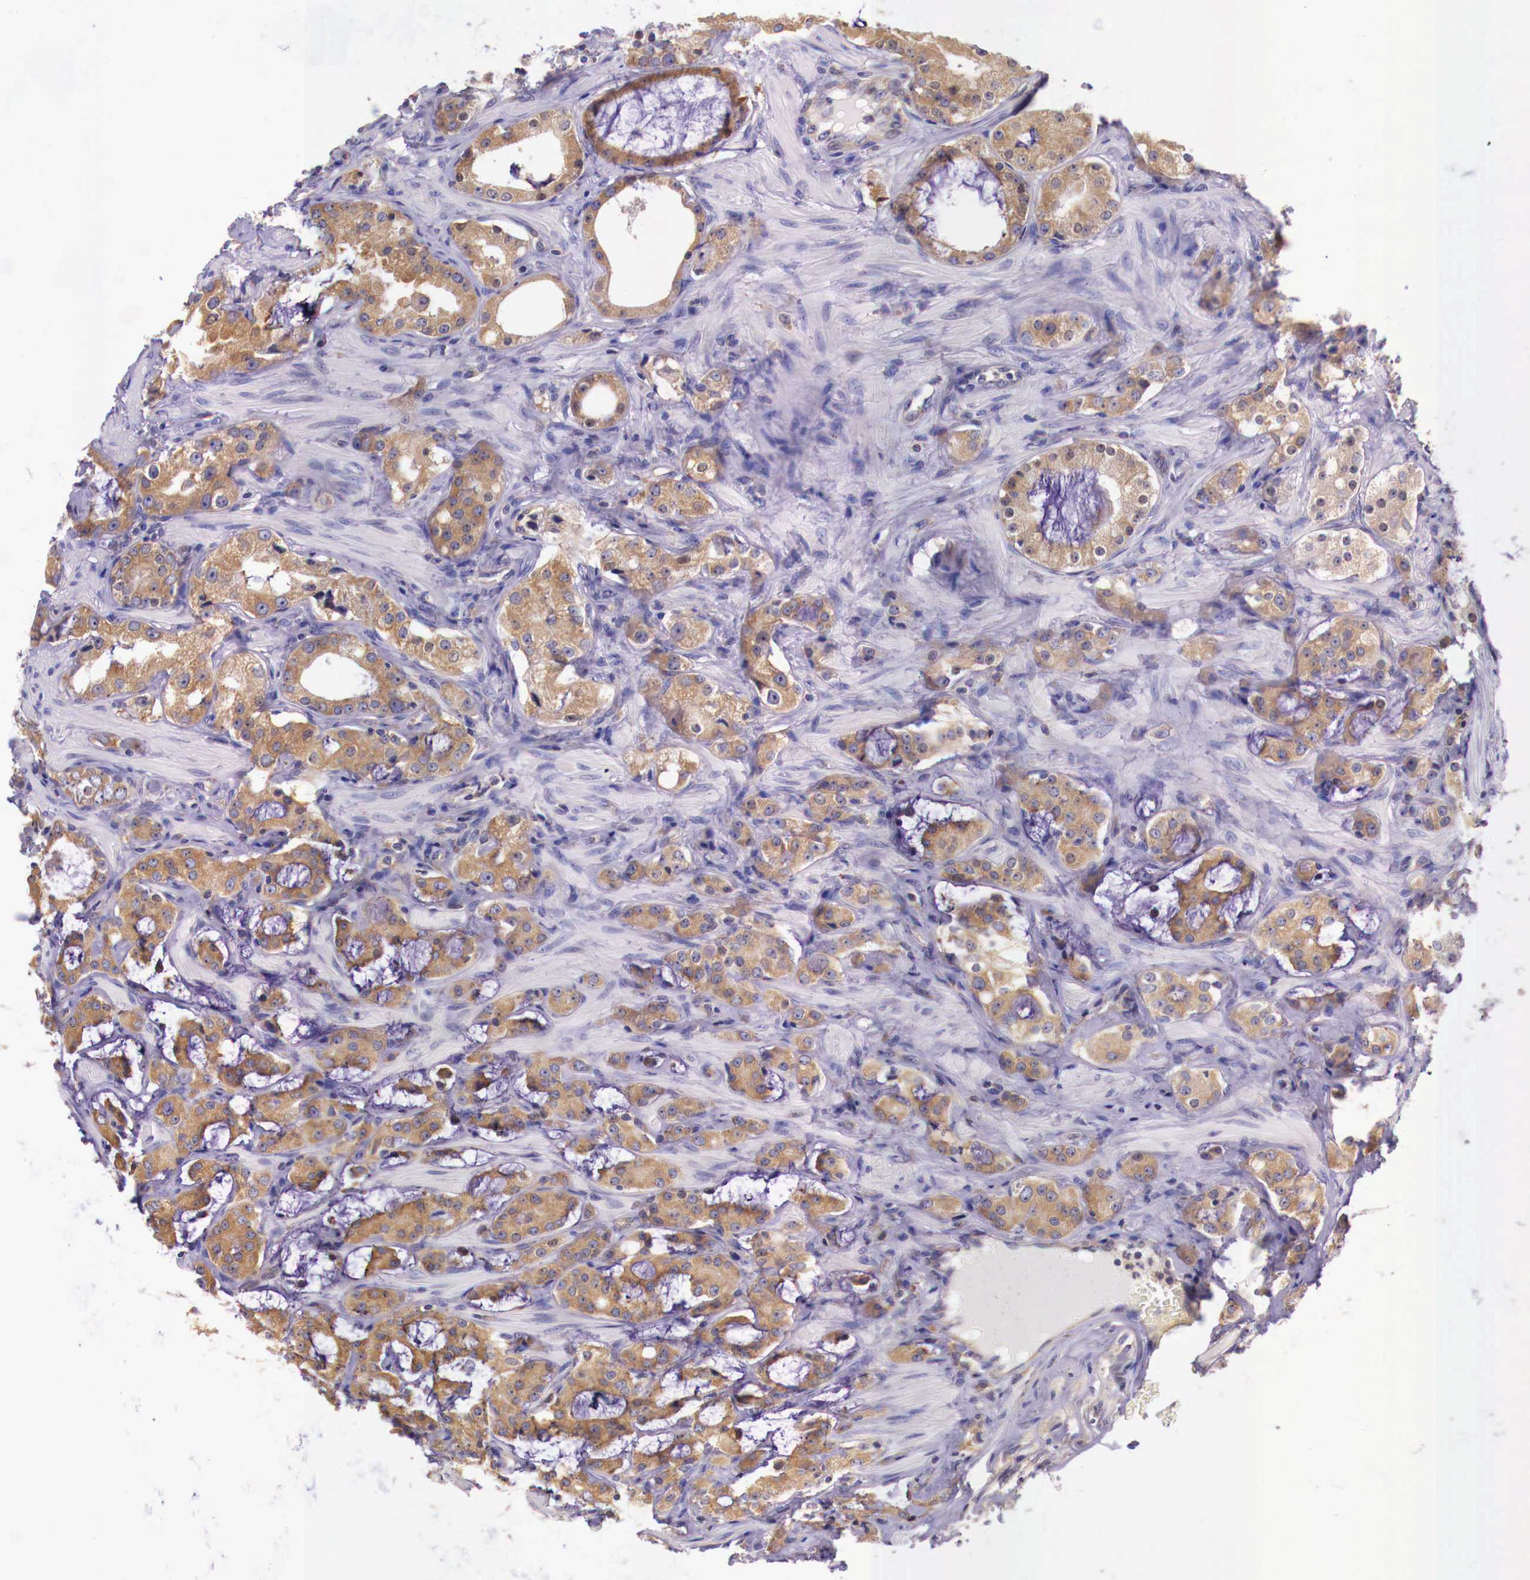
{"staining": {"intensity": "moderate", "quantity": ">75%", "location": "cytoplasmic/membranous"}, "tissue": "prostate cancer", "cell_type": "Tumor cells", "image_type": "cancer", "snomed": [{"axis": "morphology", "description": "Adenocarcinoma, Medium grade"}, {"axis": "topography", "description": "Prostate"}], "caption": "Immunohistochemistry (IHC) of adenocarcinoma (medium-grade) (prostate) reveals medium levels of moderate cytoplasmic/membranous staining in about >75% of tumor cells. Immunohistochemistry stains the protein of interest in brown and the nuclei are stained blue.", "gene": "GRIPAP1", "patient": {"sex": "male", "age": 73}}